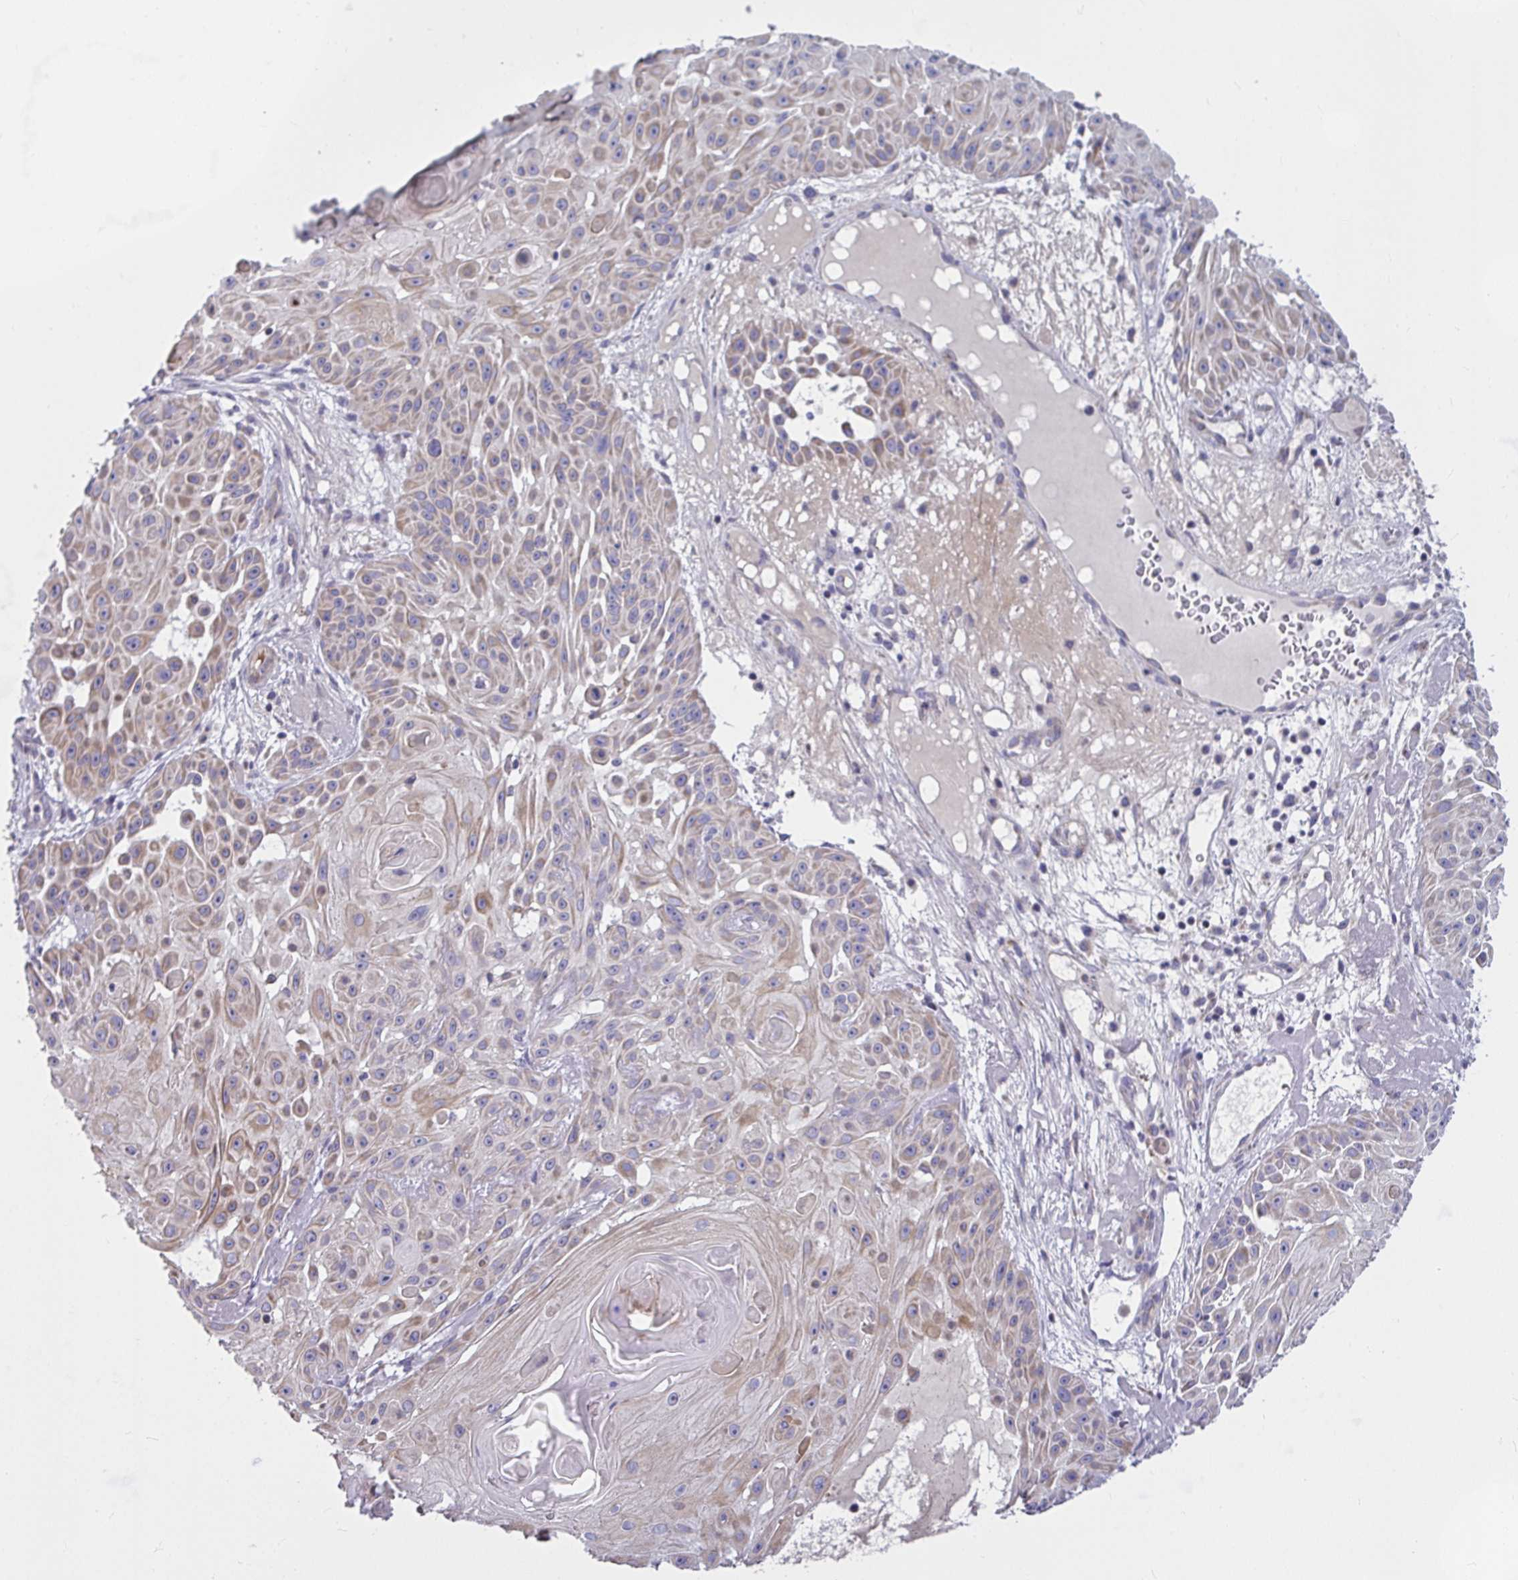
{"staining": {"intensity": "weak", "quantity": "25%-75%", "location": "cytoplasmic/membranous"}, "tissue": "skin cancer", "cell_type": "Tumor cells", "image_type": "cancer", "snomed": [{"axis": "morphology", "description": "Squamous cell carcinoma, NOS"}, {"axis": "topography", "description": "Skin"}], "caption": "The immunohistochemical stain shows weak cytoplasmic/membranous positivity in tumor cells of squamous cell carcinoma (skin) tissue. (Stains: DAB in brown, nuclei in blue, Microscopy: brightfield microscopy at high magnification).", "gene": "CEP63", "patient": {"sex": "male", "age": 91}}